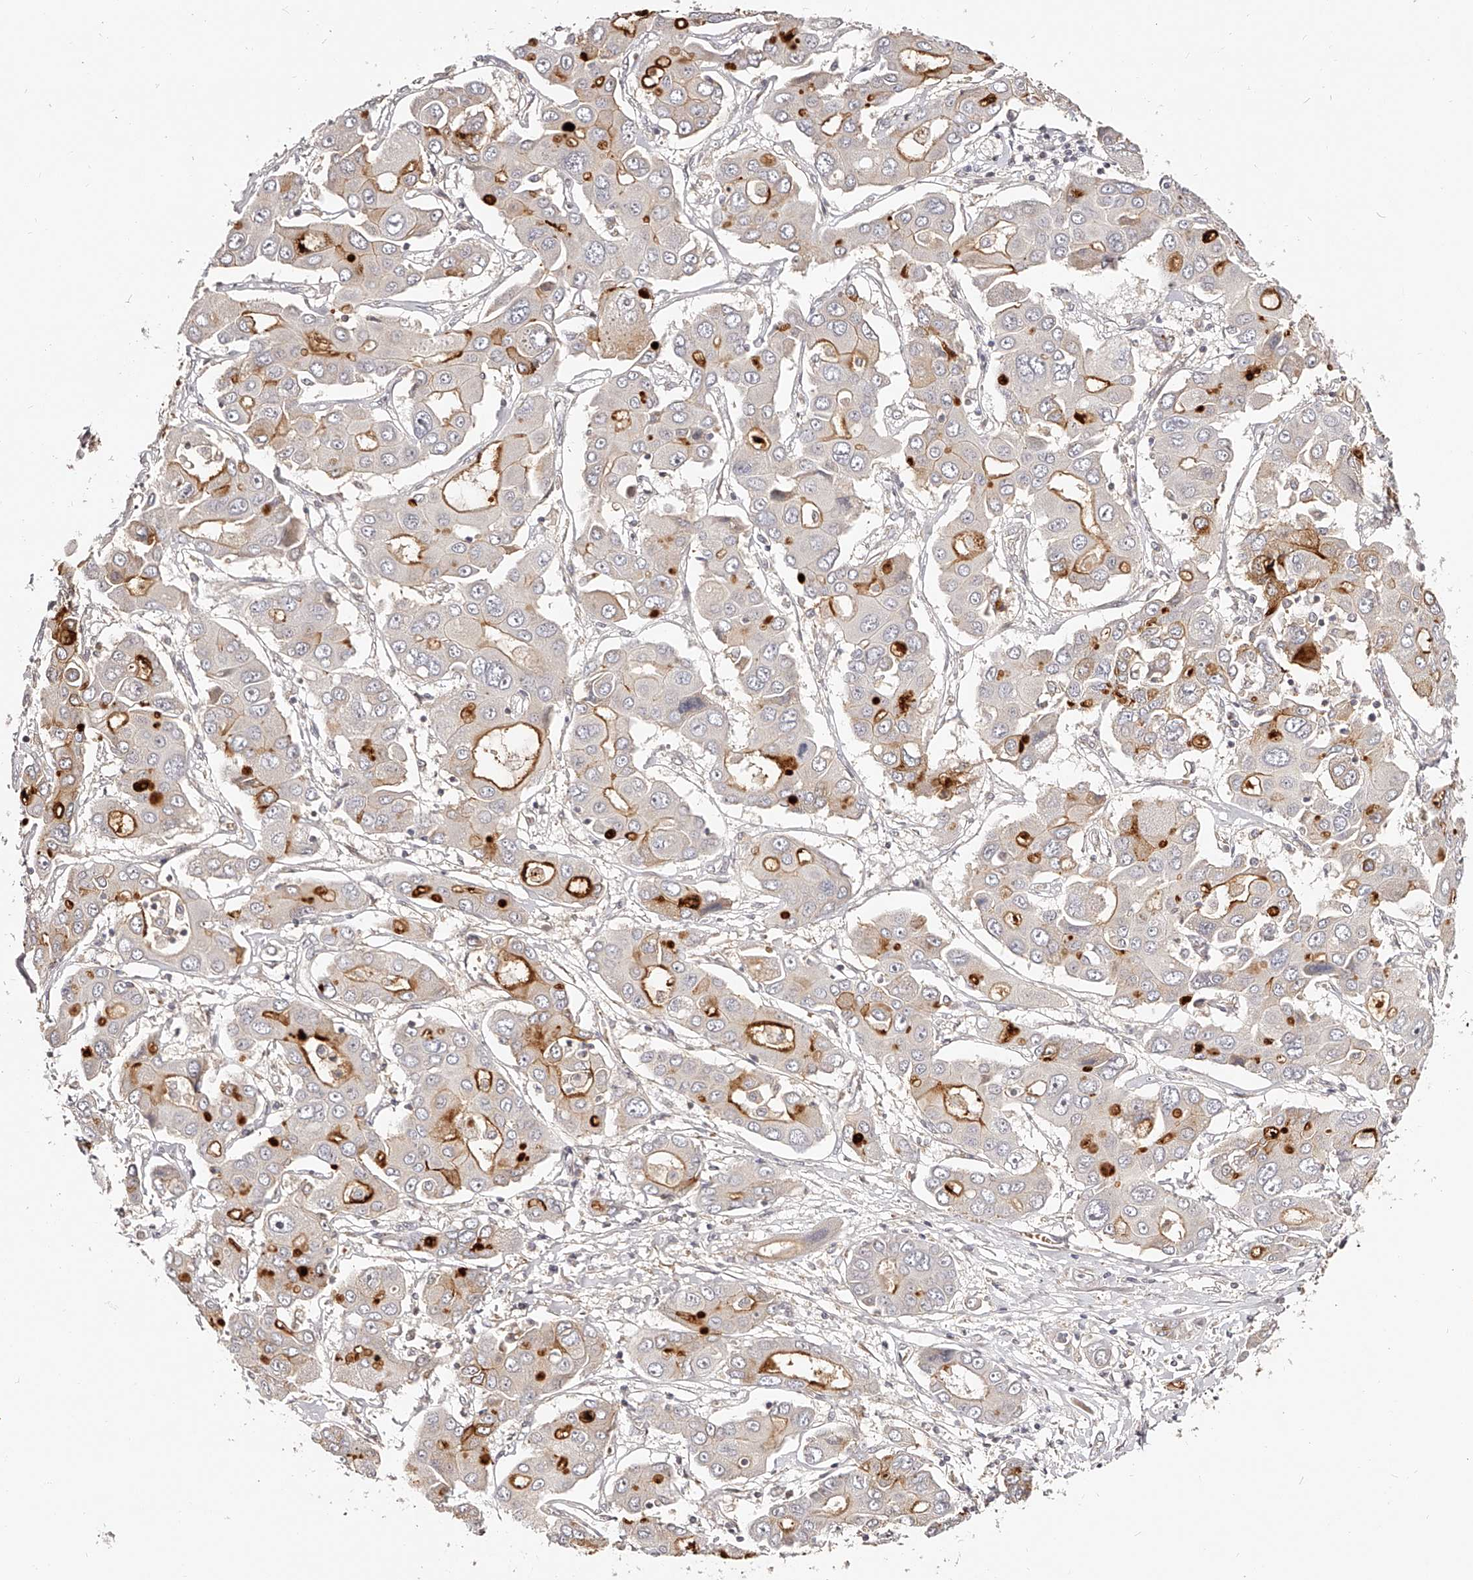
{"staining": {"intensity": "moderate", "quantity": "25%-75%", "location": "cytoplasmic/membranous"}, "tissue": "liver cancer", "cell_type": "Tumor cells", "image_type": "cancer", "snomed": [{"axis": "morphology", "description": "Cholangiocarcinoma"}, {"axis": "topography", "description": "Liver"}], "caption": "Liver cancer (cholangiocarcinoma) stained with a brown dye demonstrates moderate cytoplasmic/membranous positive expression in approximately 25%-75% of tumor cells.", "gene": "ZNF789", "patient": {"sex": "male", "age": 67}}